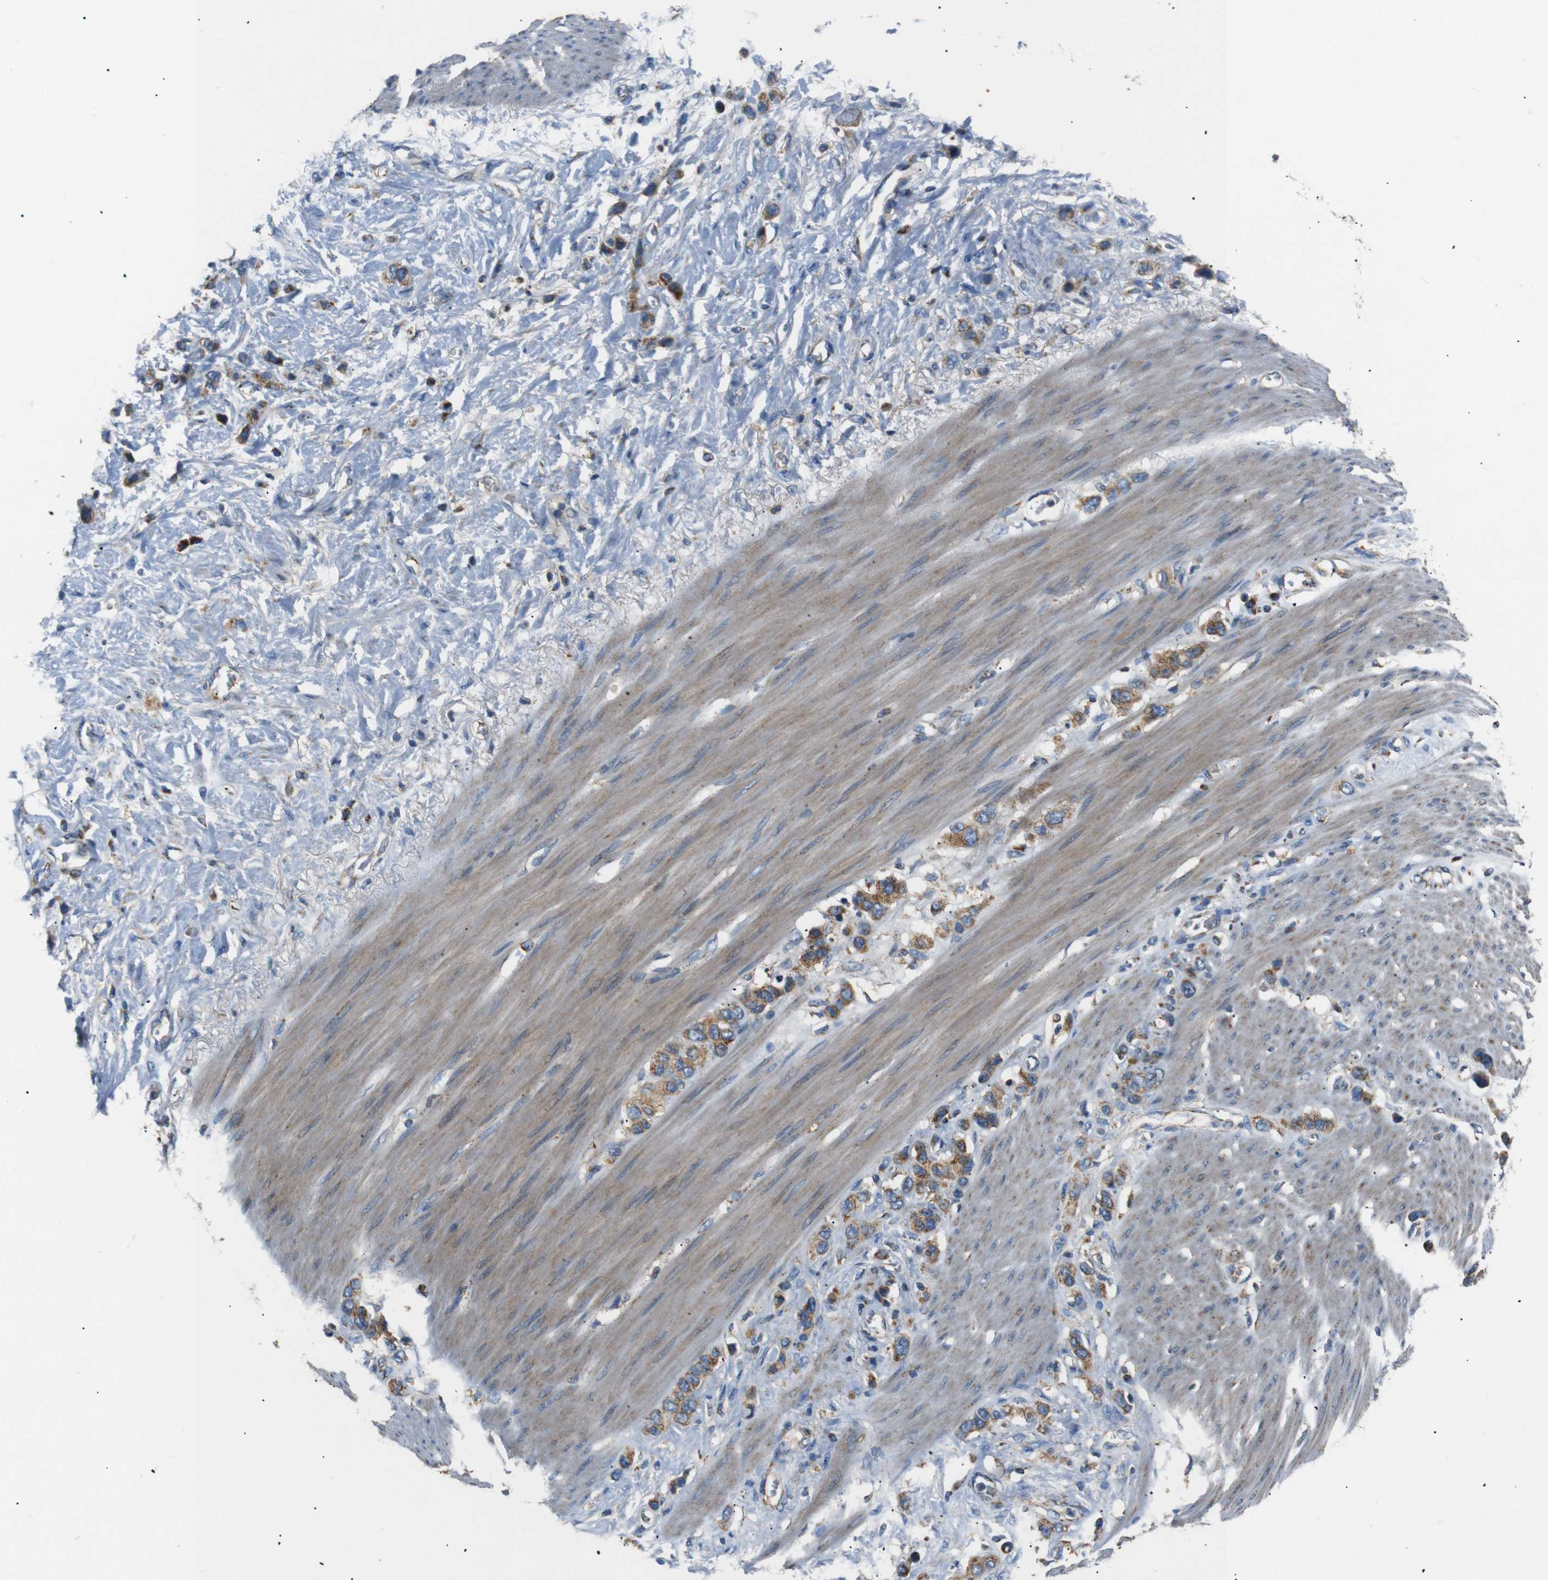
{"staining": {"intensity": "moderate", "quantity": ">75%", "location": "cytoplasmic/membranous"}, "tissue": "stomach cancer", "cell_type": "Tumor cells", "image_type": "cancer", "snomed": [{"axis": "morphology", "description": "Adenocarcinoma, NOS"}, {"axis": "morphology", "description": "Adenocarcinoma, High grade"}, {"axis": "topography", "description": "Stomach, upper"}, {"axis": "topography", "description": "Stomach, lower"}], "caption": "IHC (DAB) staining of stomach adenocarcinoma (high-grade) displays moderate cytoplasmic/membranous protein staining in about >75% of tumor cells.", "gene": "NETO2", "patient": {"sex": "female", "age": 65}}